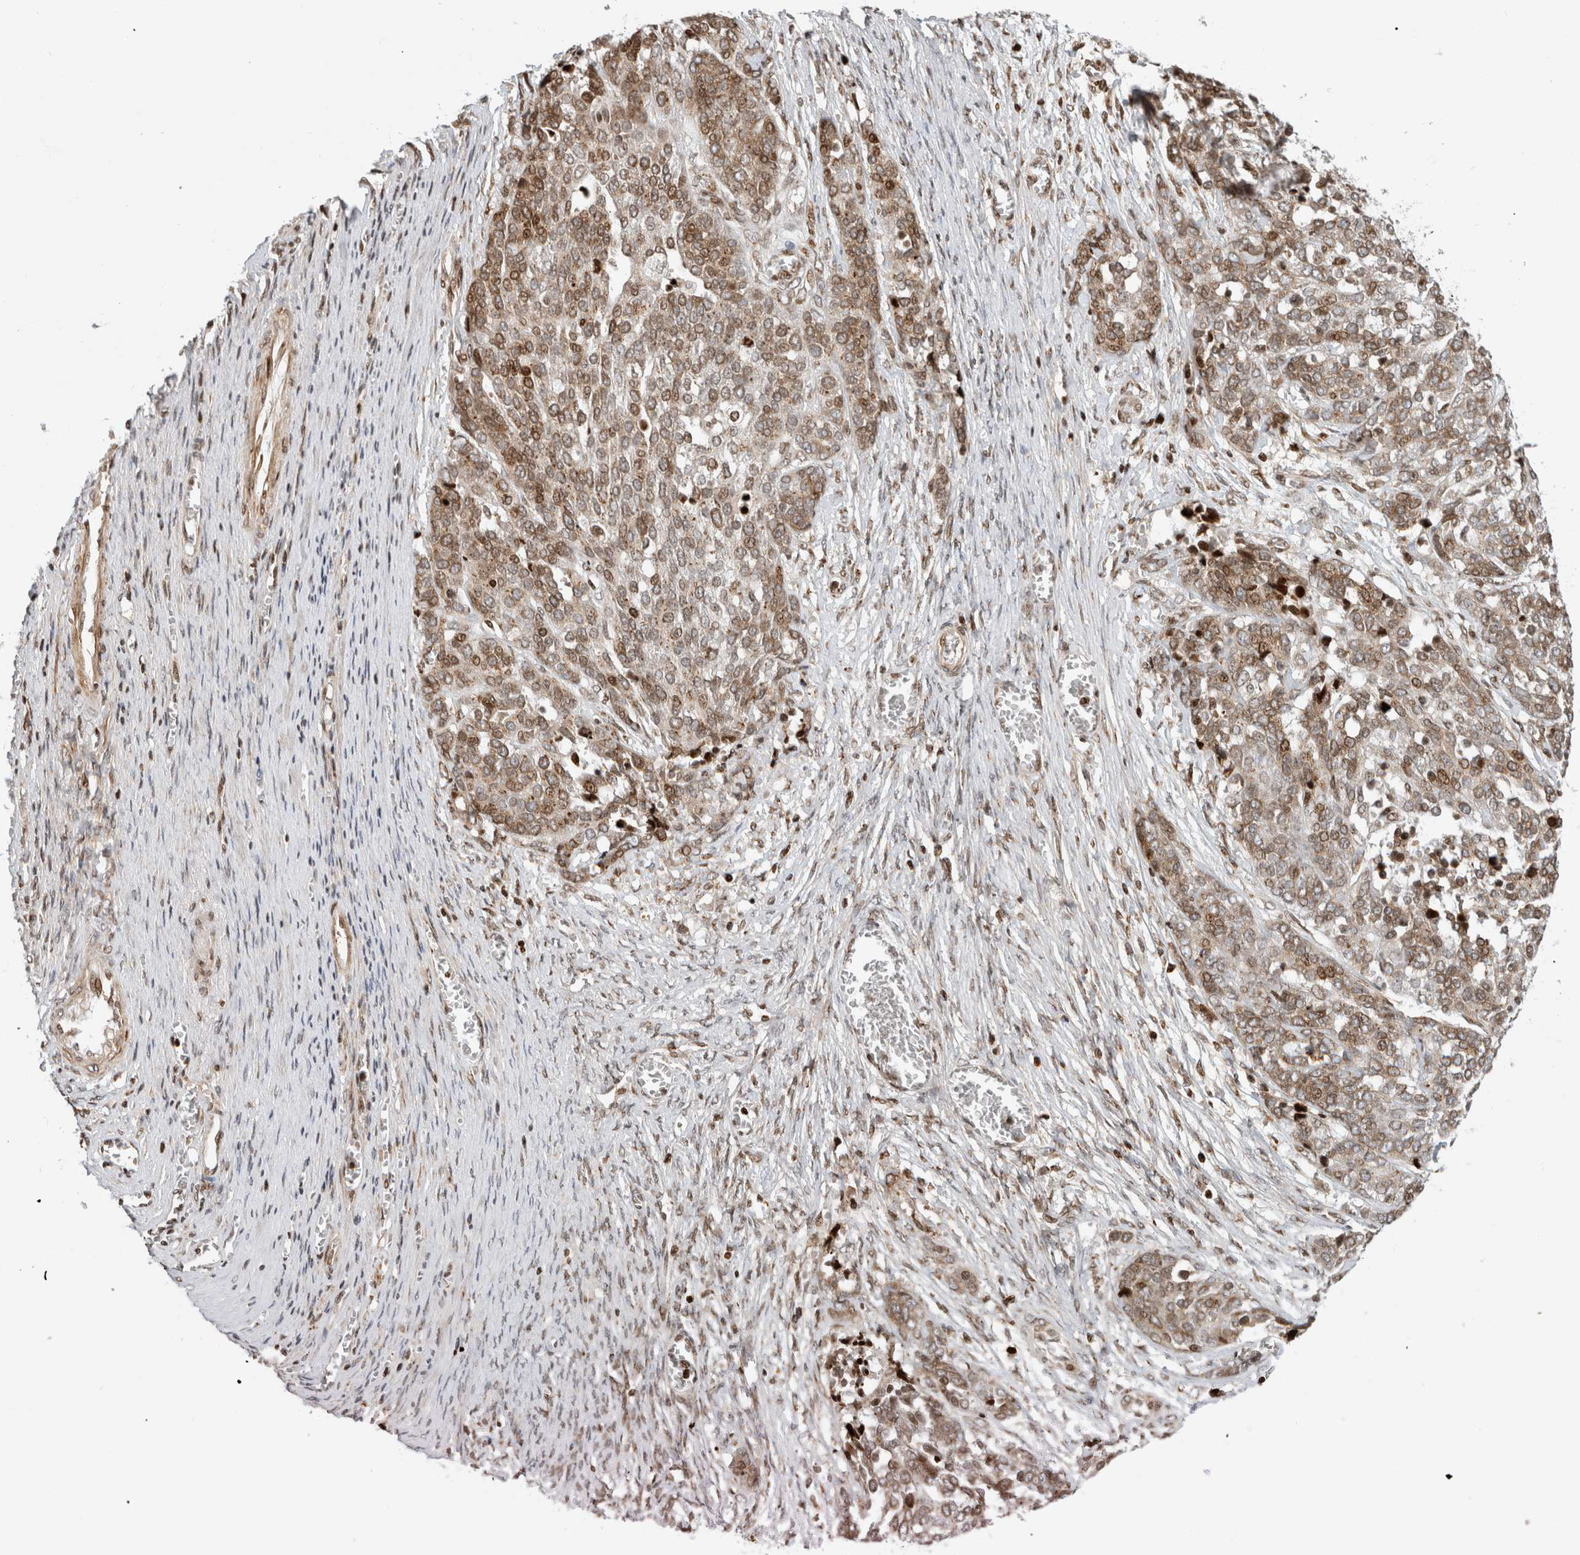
{"staining": {"intensity": "weak", "quantity": "25%-75%", "location": "cytoplasmic/membranous"}, "tissue": "ovarian cancer", "cell_type": "Tumor cells", "image_type": "cancer", "snomed": [{"axis": "morphology", "description": "Cystadenocarcinoma, serous, NOS"}, {"axis": "topography", "description": "Ovary"}], "caption": "Human ovarian cancer (serous cystadenocarcinoma) stained with a protein marker demonstrates weak staining in tumor cells.", "gene": "GINS4", "patient": {"sex": "female", "age": 44}}